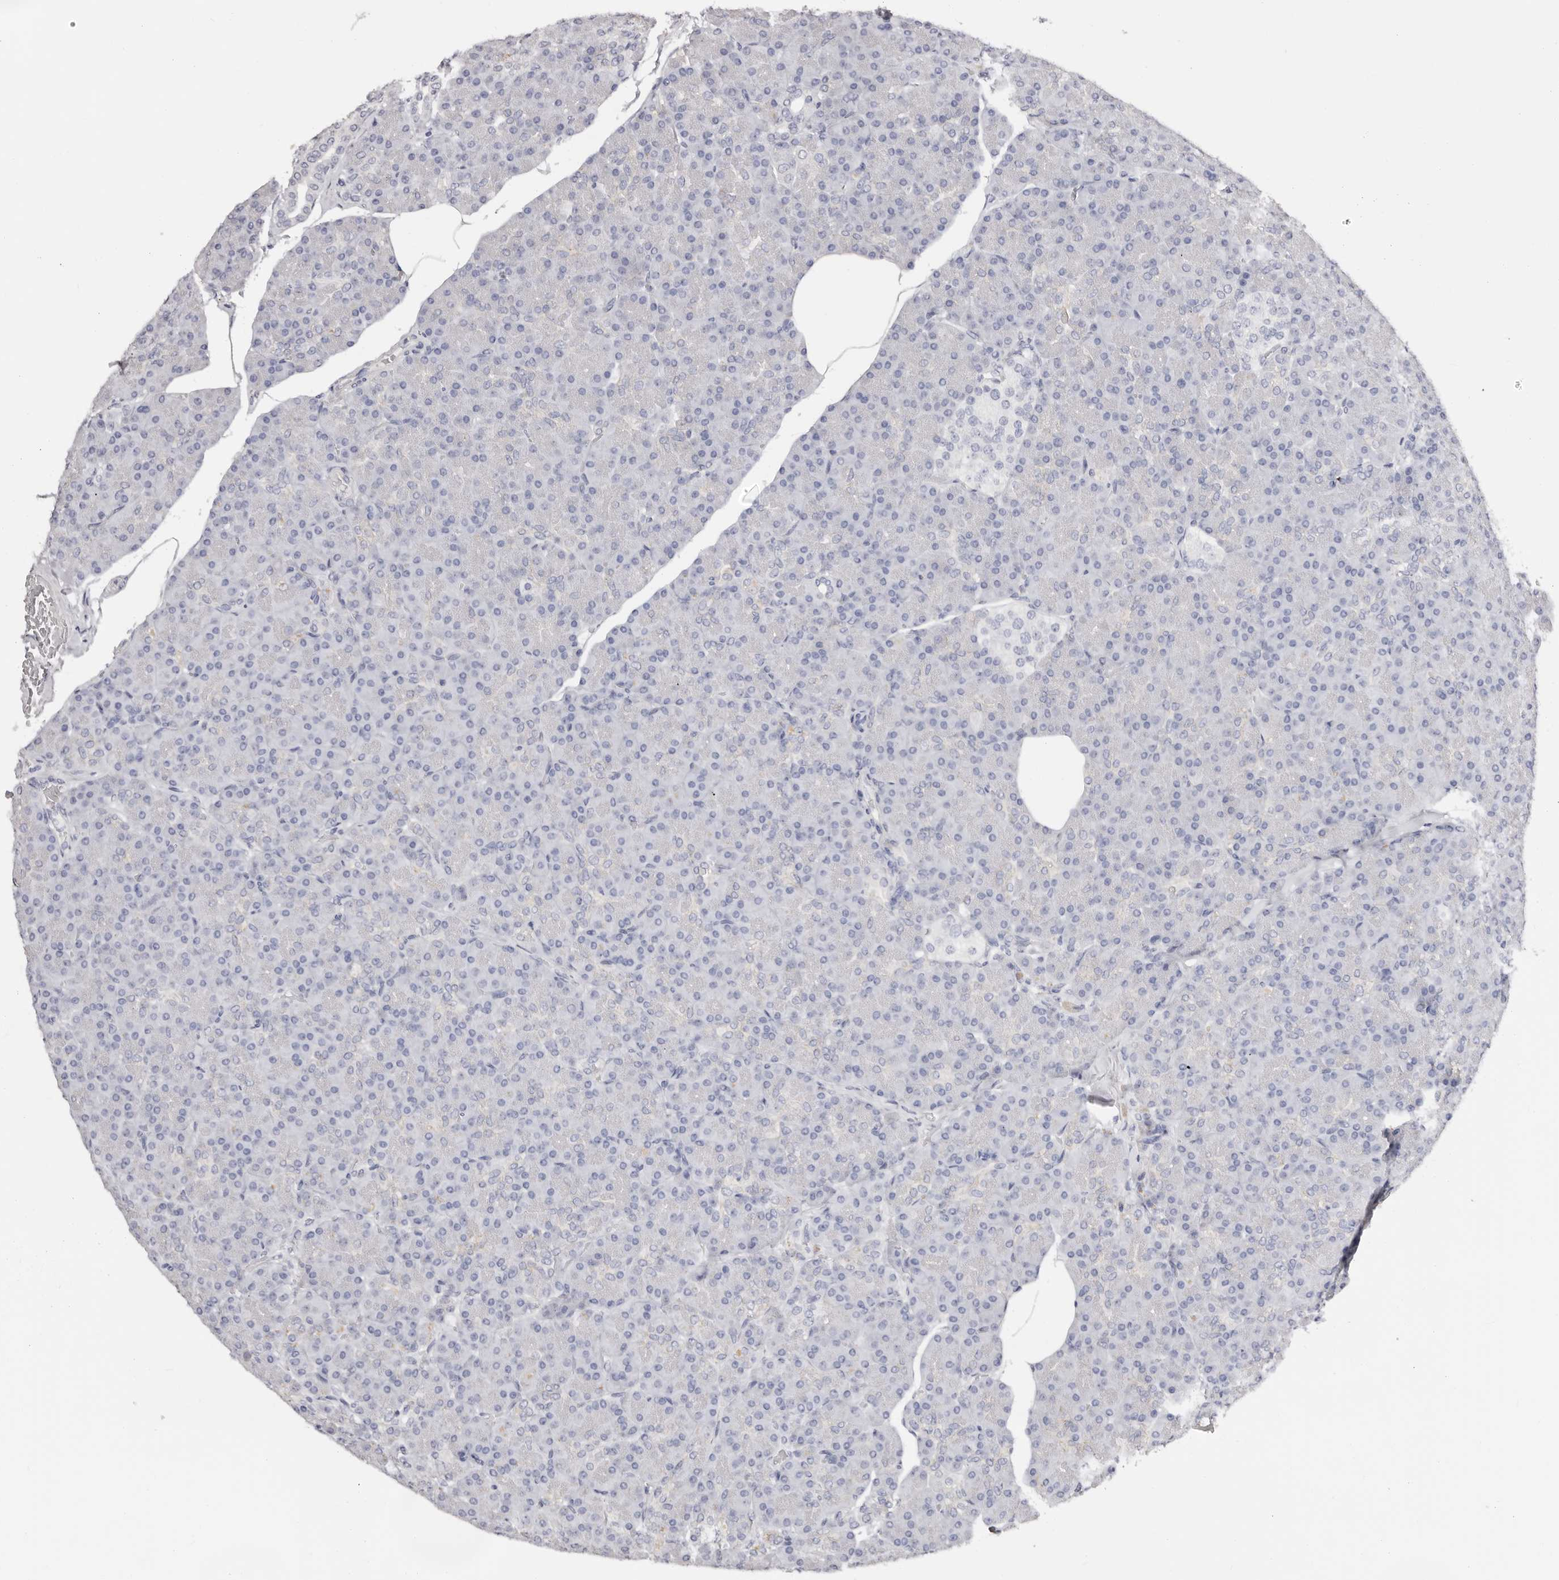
{"staining": {"intensity": "negative", "quantity": "none", "location": "none"}, "tissue": "pancreas", "cell_type": "Exocrine glandular cells", "image_type": "normal", "snomed": [{"axis": "morphology", "description": "Normal tissue, NOS"}, {"axis": "topography", "description": "Pancreas"}], "caption": "DAB (3,3'-diaminobenzidine) immunohistochemical staining of benign human pancreas reveals no significant positivity in exocrine glandular cells.", "gene": "AKNAD1", "patient": {"sex": "female", "age": 43}}